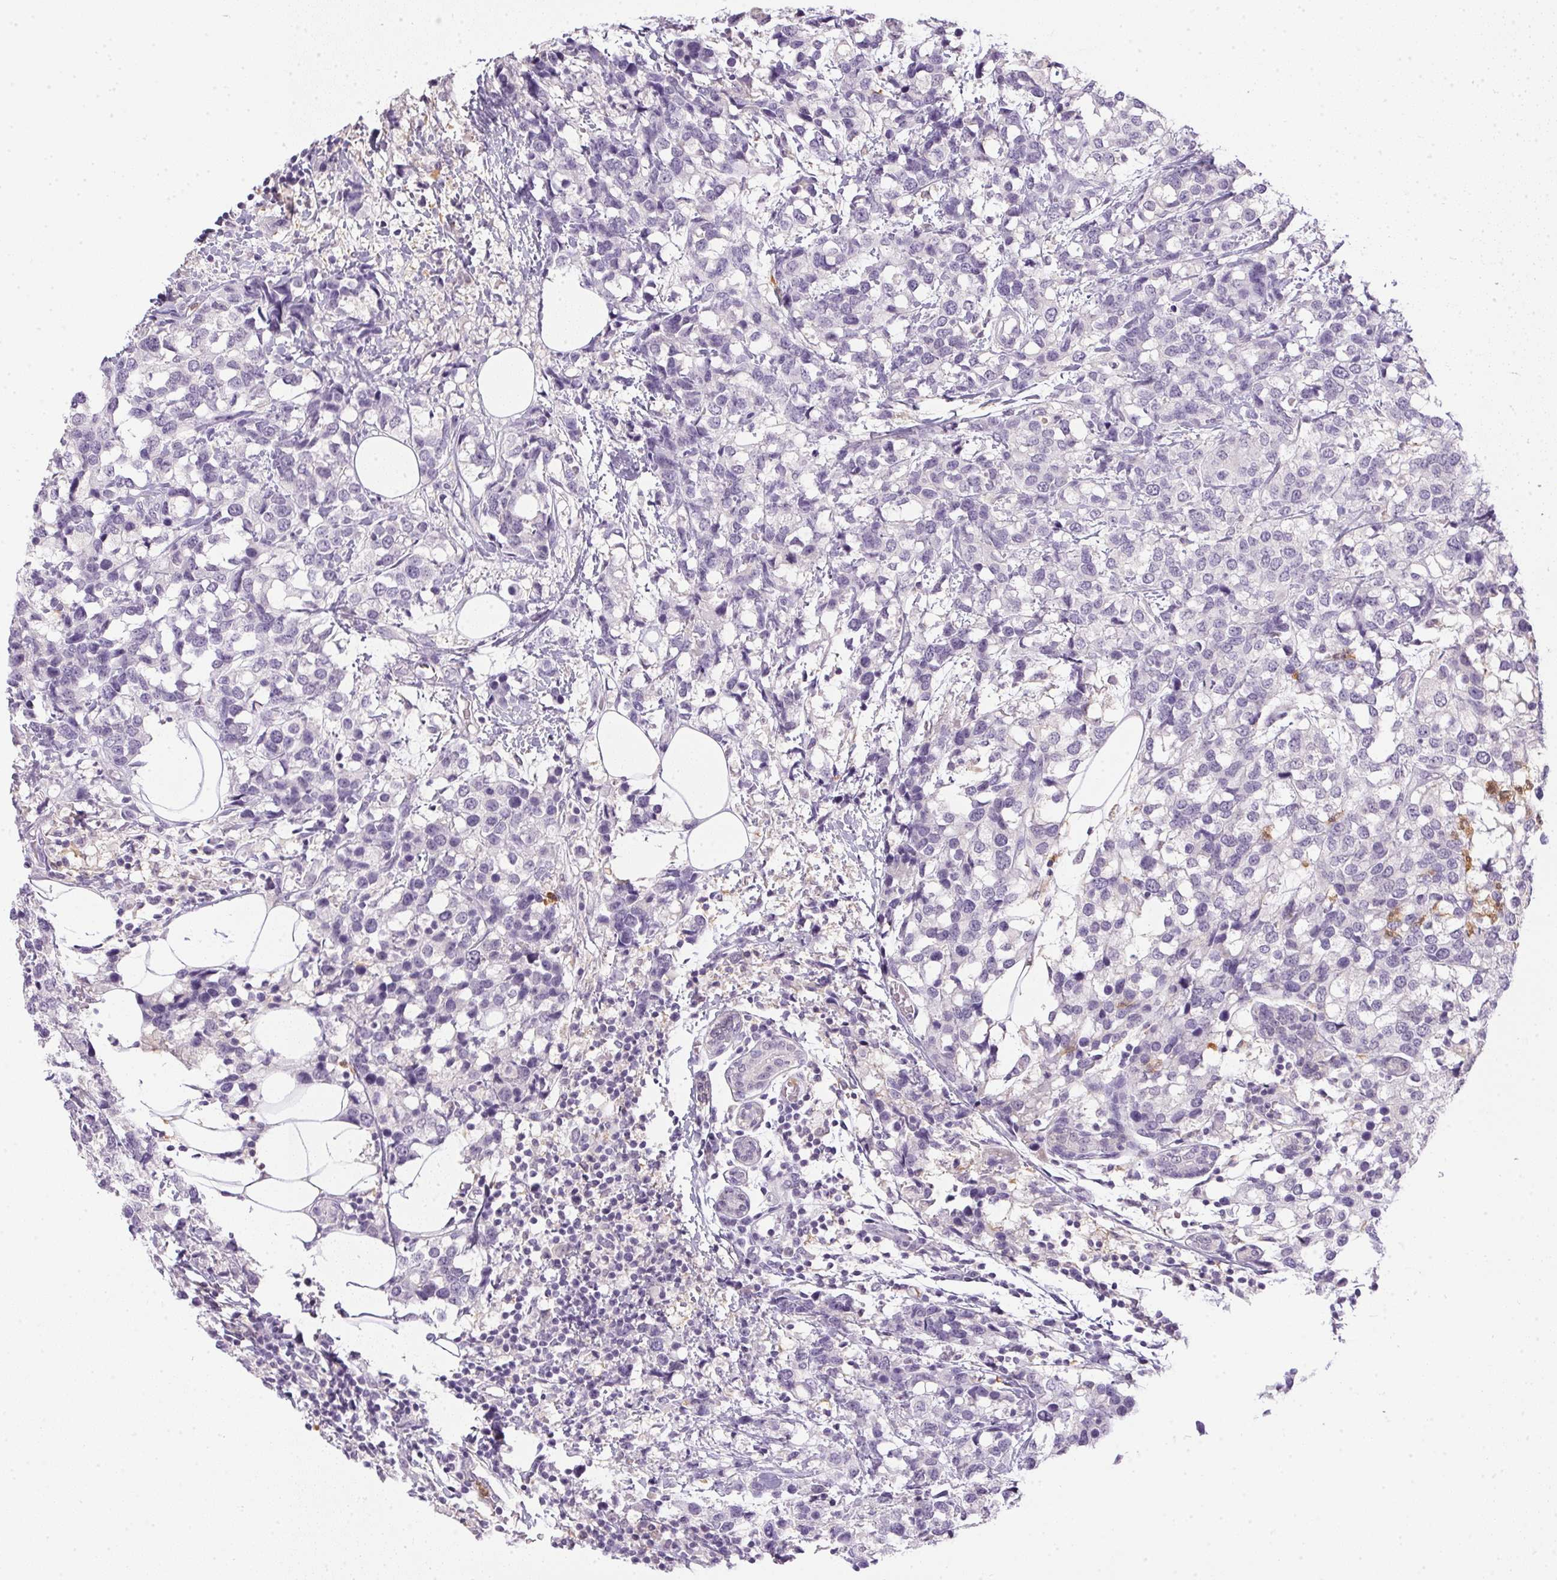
{"staining": {"intensity": "negative", "quantity": "none", "location": "none"}, "tissue": "breast cancer", "cell_type": "Tumor cells", "image_type": "cancer", "snomed": [{"axis": "morphology", "description": "Lobular carcinoma"}, {"axis": "topography", "description": "Breast"}], "caption": "Immunohistochemistry (IHC) photomicrograph of breast cancer (lobular carcinoma) stained for a protein (brown), which demonstrates no positivity in tumor cells.", "gene": "DNAJC5G", "patient": {"sex": "female", "age": 59}}